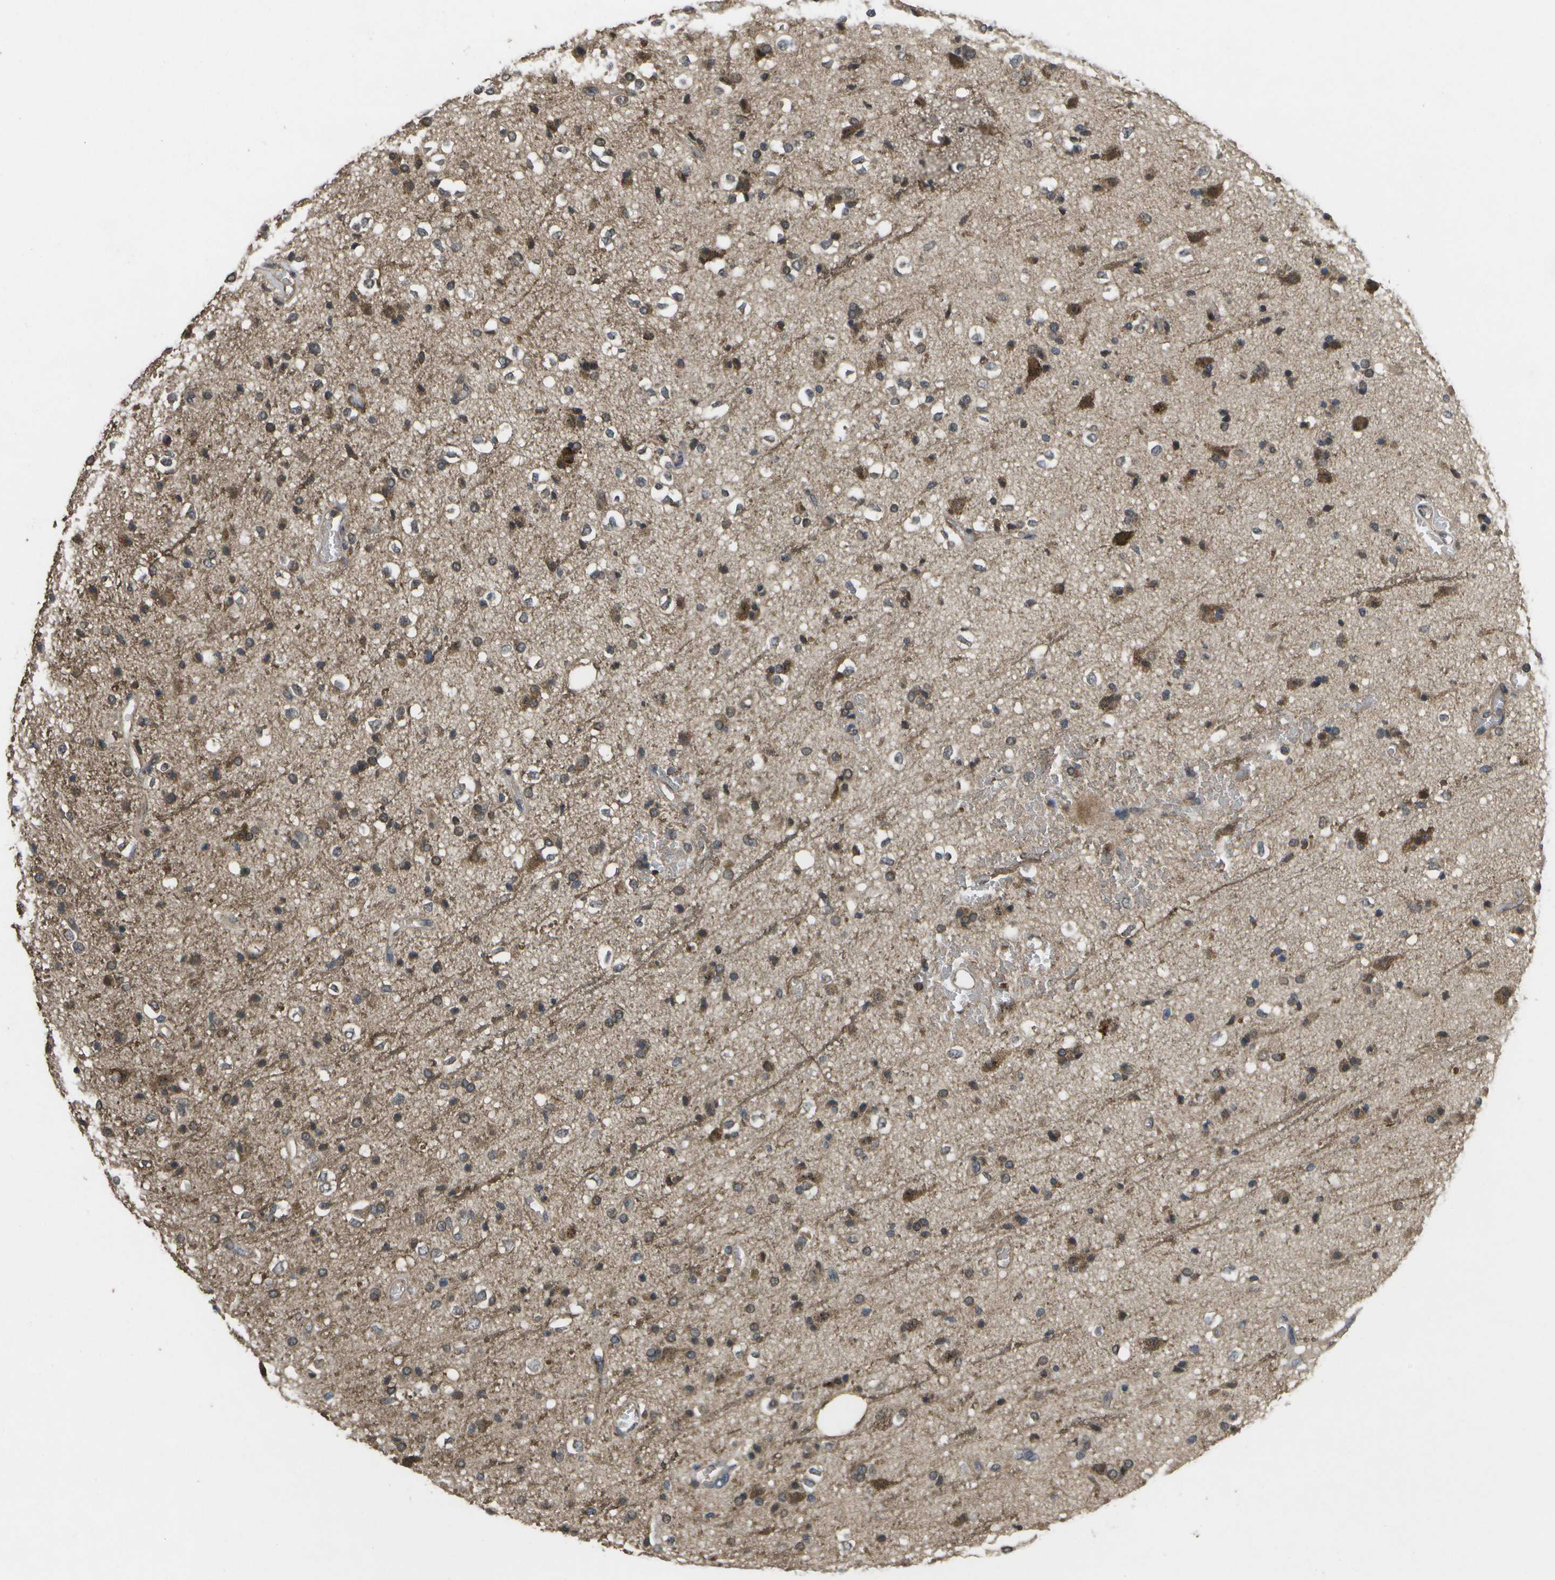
{"staining": {"intensity": "moderate", "quantity": "<25%", "location": "cytoplasmic/membranous"}, "tissue": "glioma", "cell_type": "Tumor cells", "image_type": "cancer", "snomed": [{"axis": "morphology", "description": "Glioma, malignant, High grade"}, {"axis": "topography", "description": "Brain"}], "caption": "Moderate cytoplasmic/membranous positivity for a protein is present in approximately <25% of tumor cells of malignant glioma (high-grade) using immunohistochemistry (IHC).", "gene": "ALAS1", "patient": {"sex": "male", "age": 47}}